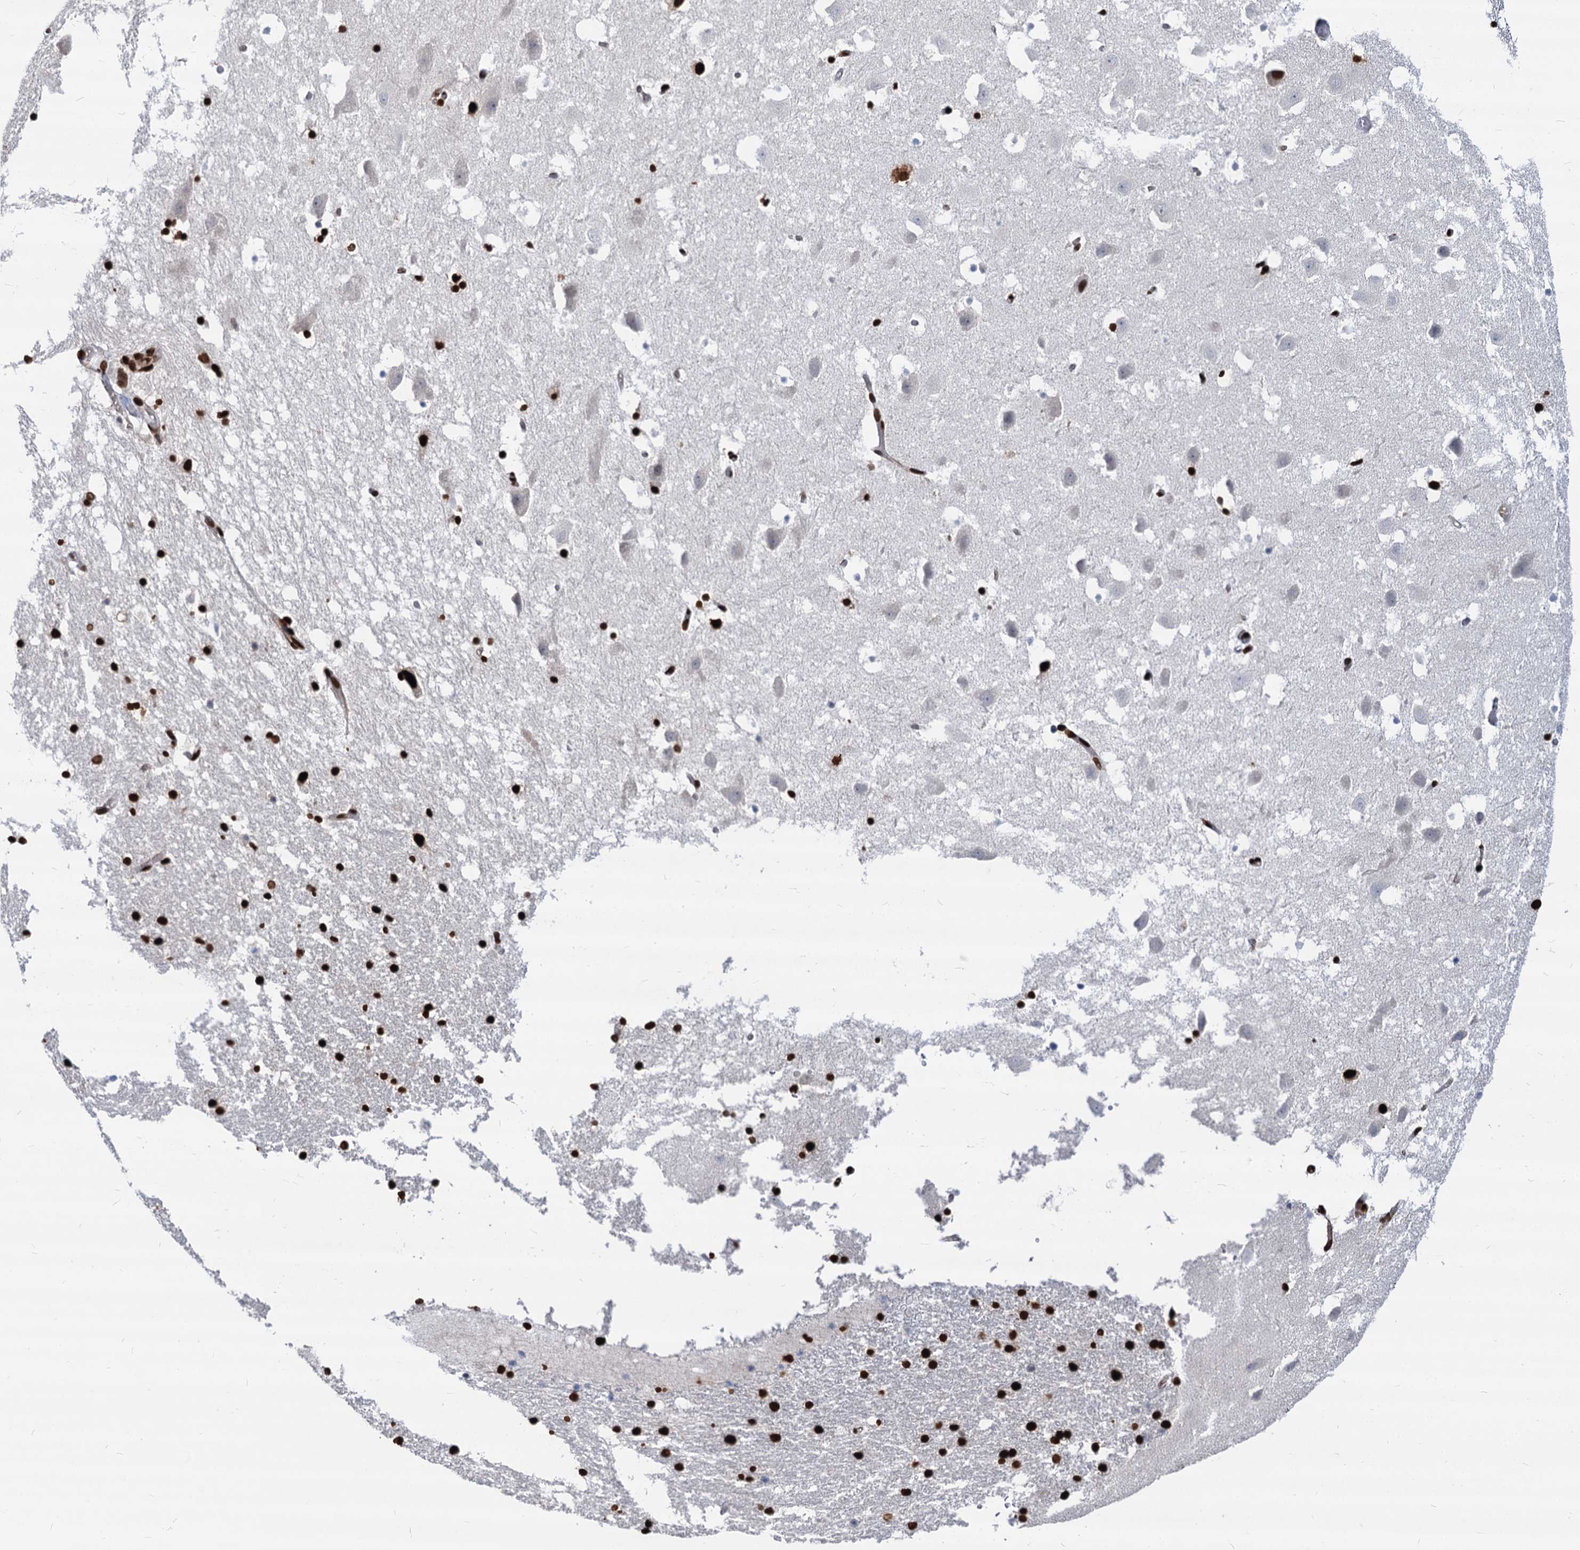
{"staining": {"intensity": "strong", "quantity": ">75%", "location": "nuclear"}, "tissue": "hippocampus", "cell_type": "Glial cells", "image_type": "normal", "snomed": [{"axis": "morphology", "description": "Normal tissue, NOS"}, {"axis": "topography", "description": "Hippocampus"}], "caption": "The photomicrograph shows a brown stain indicating the presence of a protein in the nuclear of glial cells in hippocampus. (IHC, brightfield microscopy, high magnification).", "gene": "MECP2", "patient": {"sex": "female", "age": 52}}